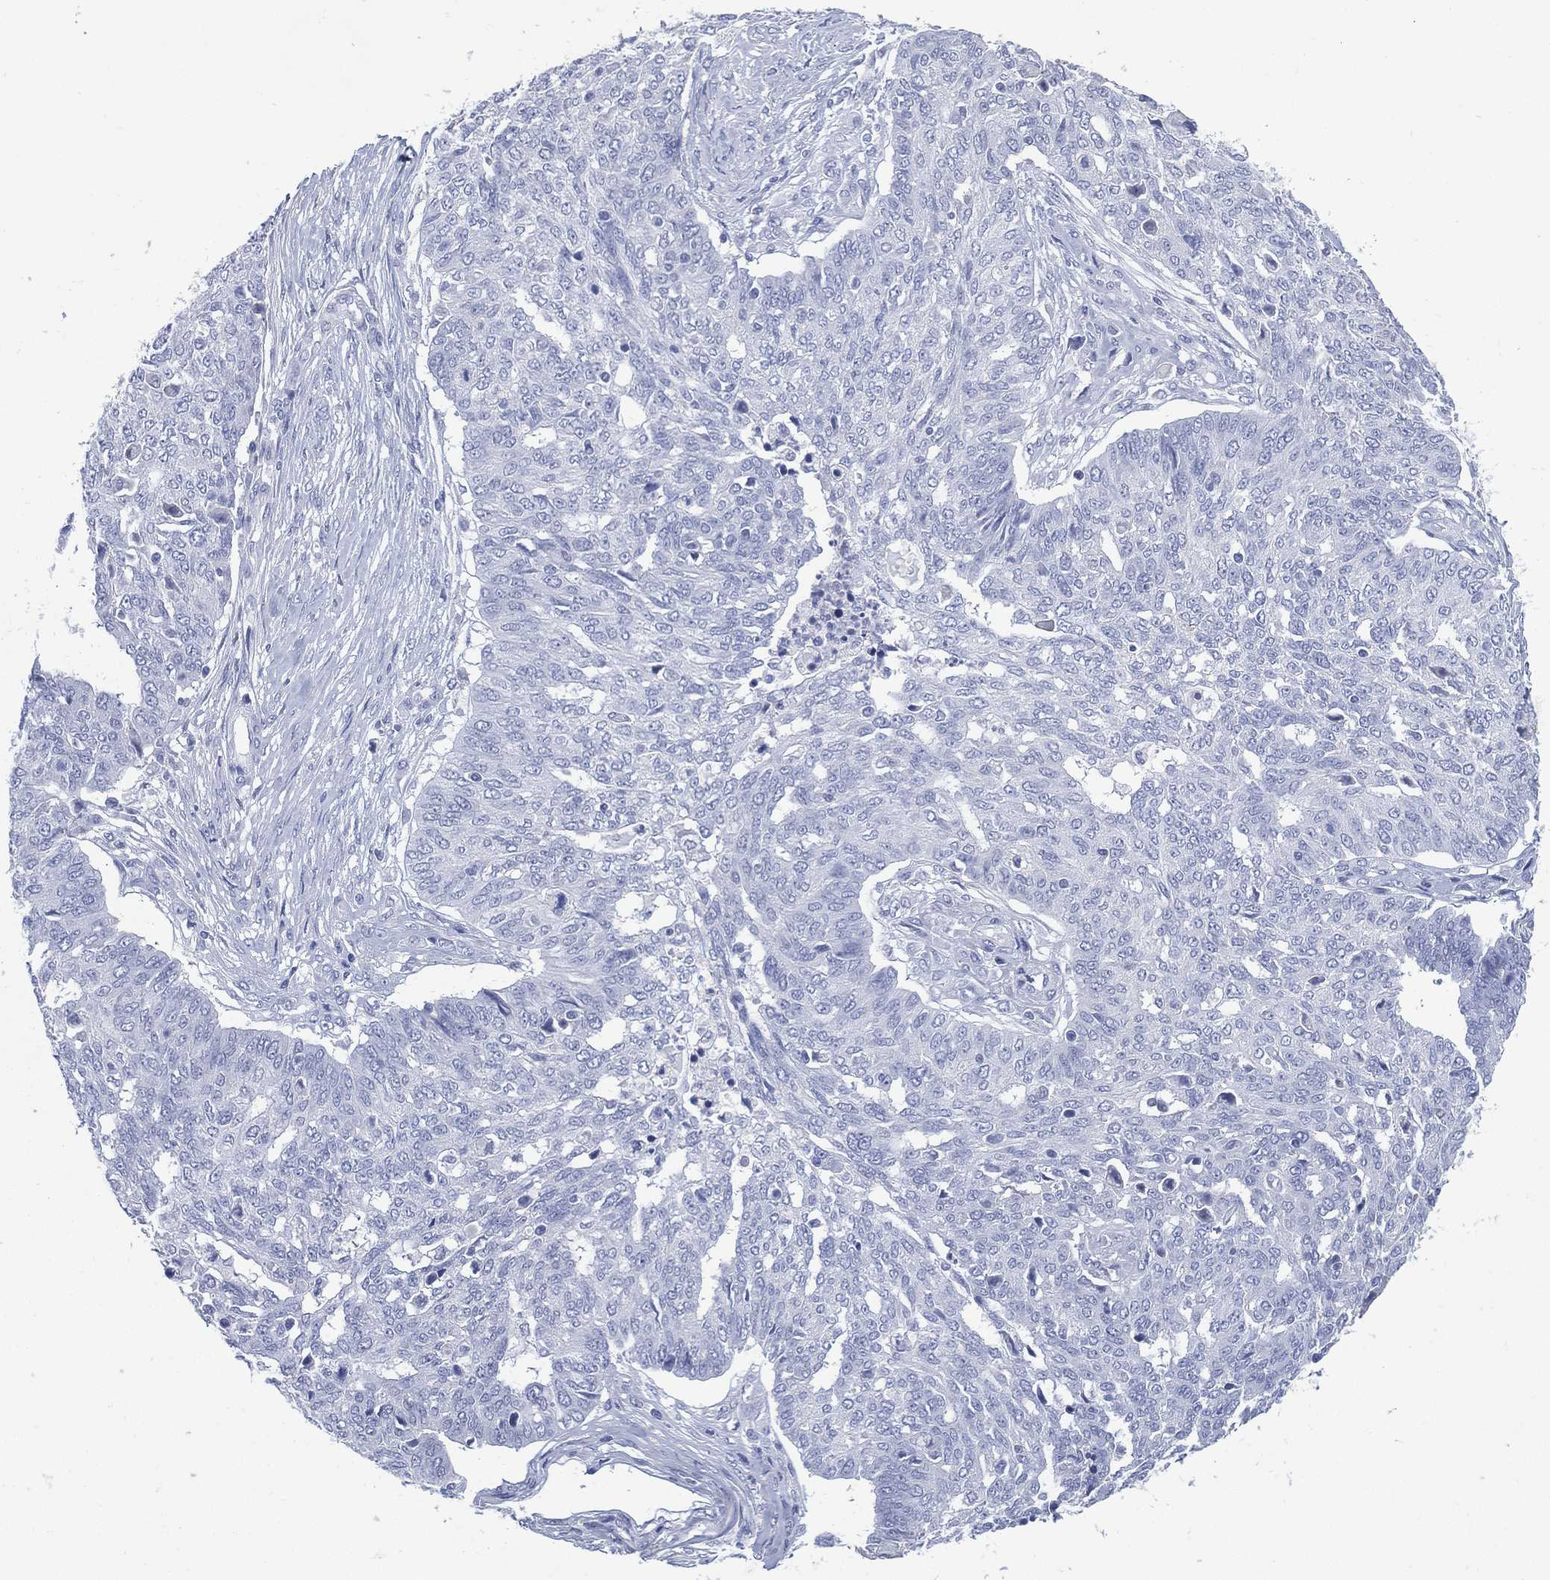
{"staining": {"intensity": "negative", "quantity": "none", "location": "none"}, "tissue": "ovarian cancer", "cell_type": "Tumor cells", "image_type": "cancer", "snomed": [{"axis": "morphology", "description": "Cystadenocarcinoma, serous, NOS"}, {"axis": "topography", "description": "Ovary"}], "caption": "This is a histopathology image of IHC staining of serous cystadenocarcinoma (ovarian), which shows no positivity in tumor cells.", "gene": "TMEM247", "patient": {"sex": "female", "age": 67}}